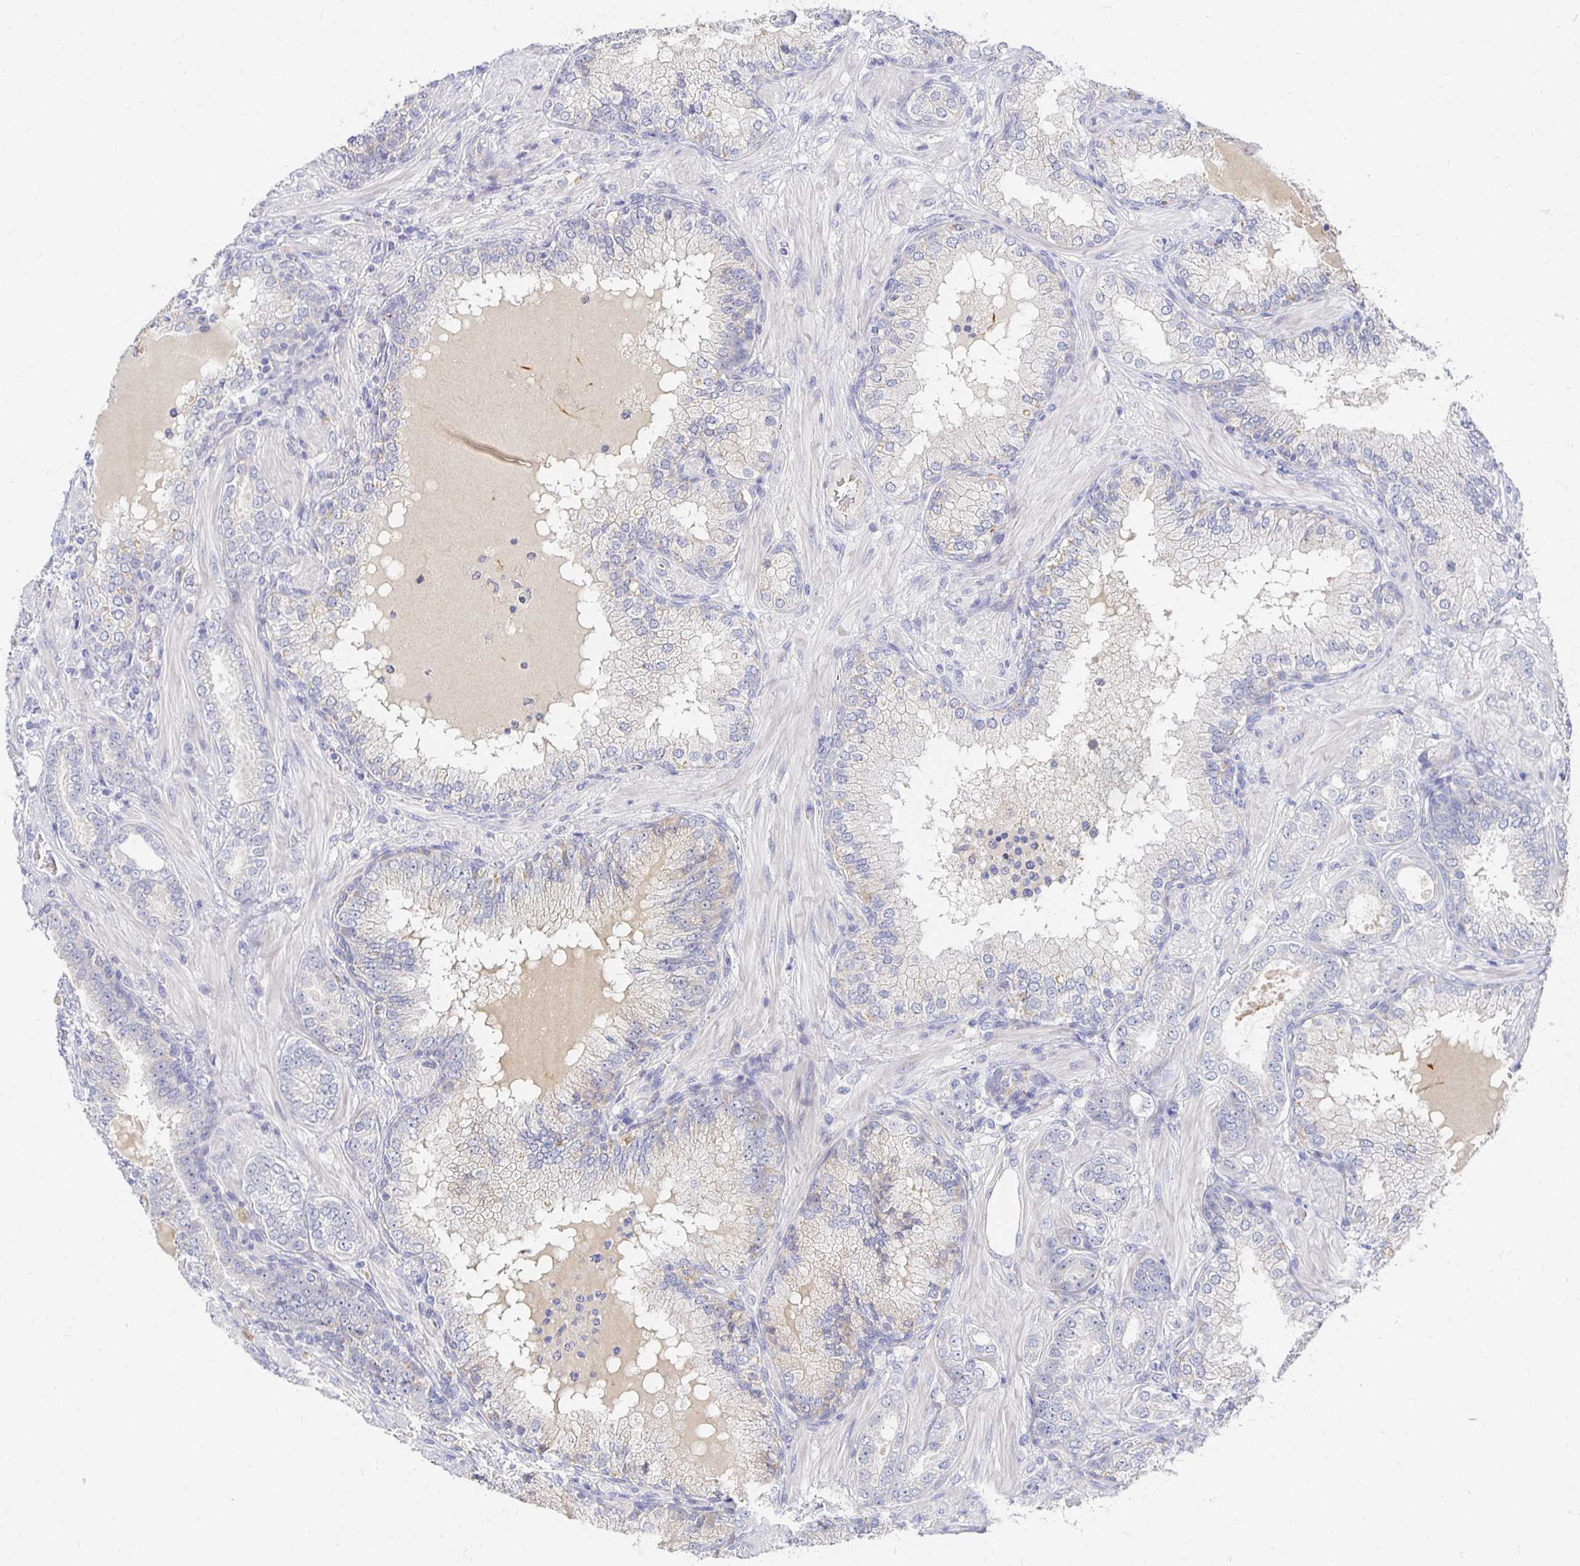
{"staining": {"intensity": "negative", "quantity": "none", "location": "none"}, "tissue": "prostate cancer", "cell_type": "Tumor cells", "image_type": "cancer", "snomed": [{"axis": "morphology", "description": "Adenocarcinoma, High grade"}, {"axis": "topography", "description": "Prostate"}], "caption": "IHC of prostate cancer (adenocarcinoma (high-grade)) exhibits no expression in tumor cells.", "gene": "FKRP", "patient": {"sex": "male", "age": 60}}